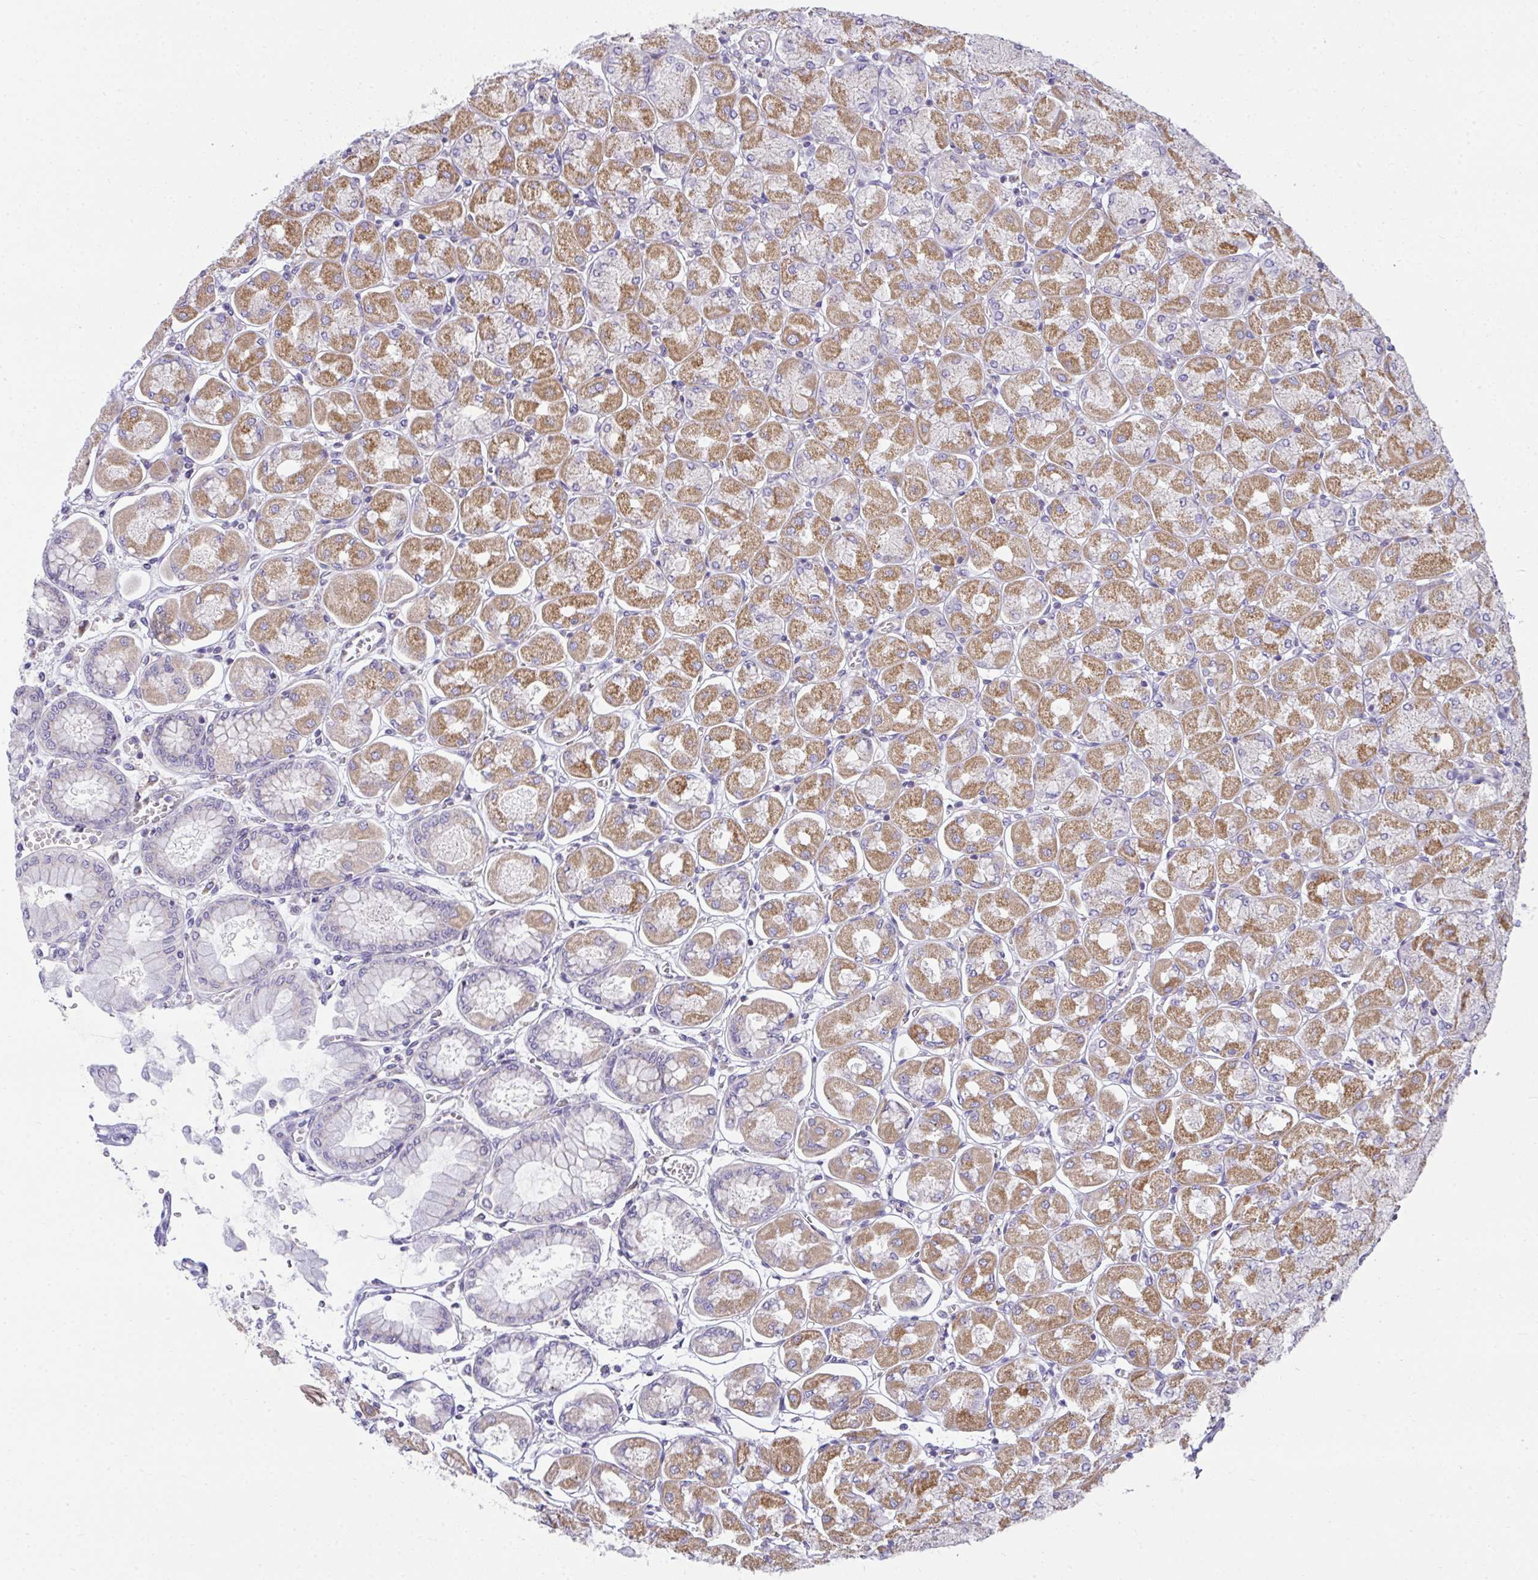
{"staining": {"intensity": "strong", "quantity": "25%-75%", "location": "cytoplasmic/membranous"}, "tissue": "stomach", "cell_type": "Glandular cells", "image_type": "normal", "snomed": [{"axis": "morphology", "description": "Normal tissue, NOS"}, {"axis": "topography", "description": "Stomach, upper"}], "caption": "Unremarkable stomach displays strong cytoplasmic/membranous expression in approximately 25%-75% of glandular cells.", "gene": "SRRM4", "patient": {"sex": "female", "age": 56}}